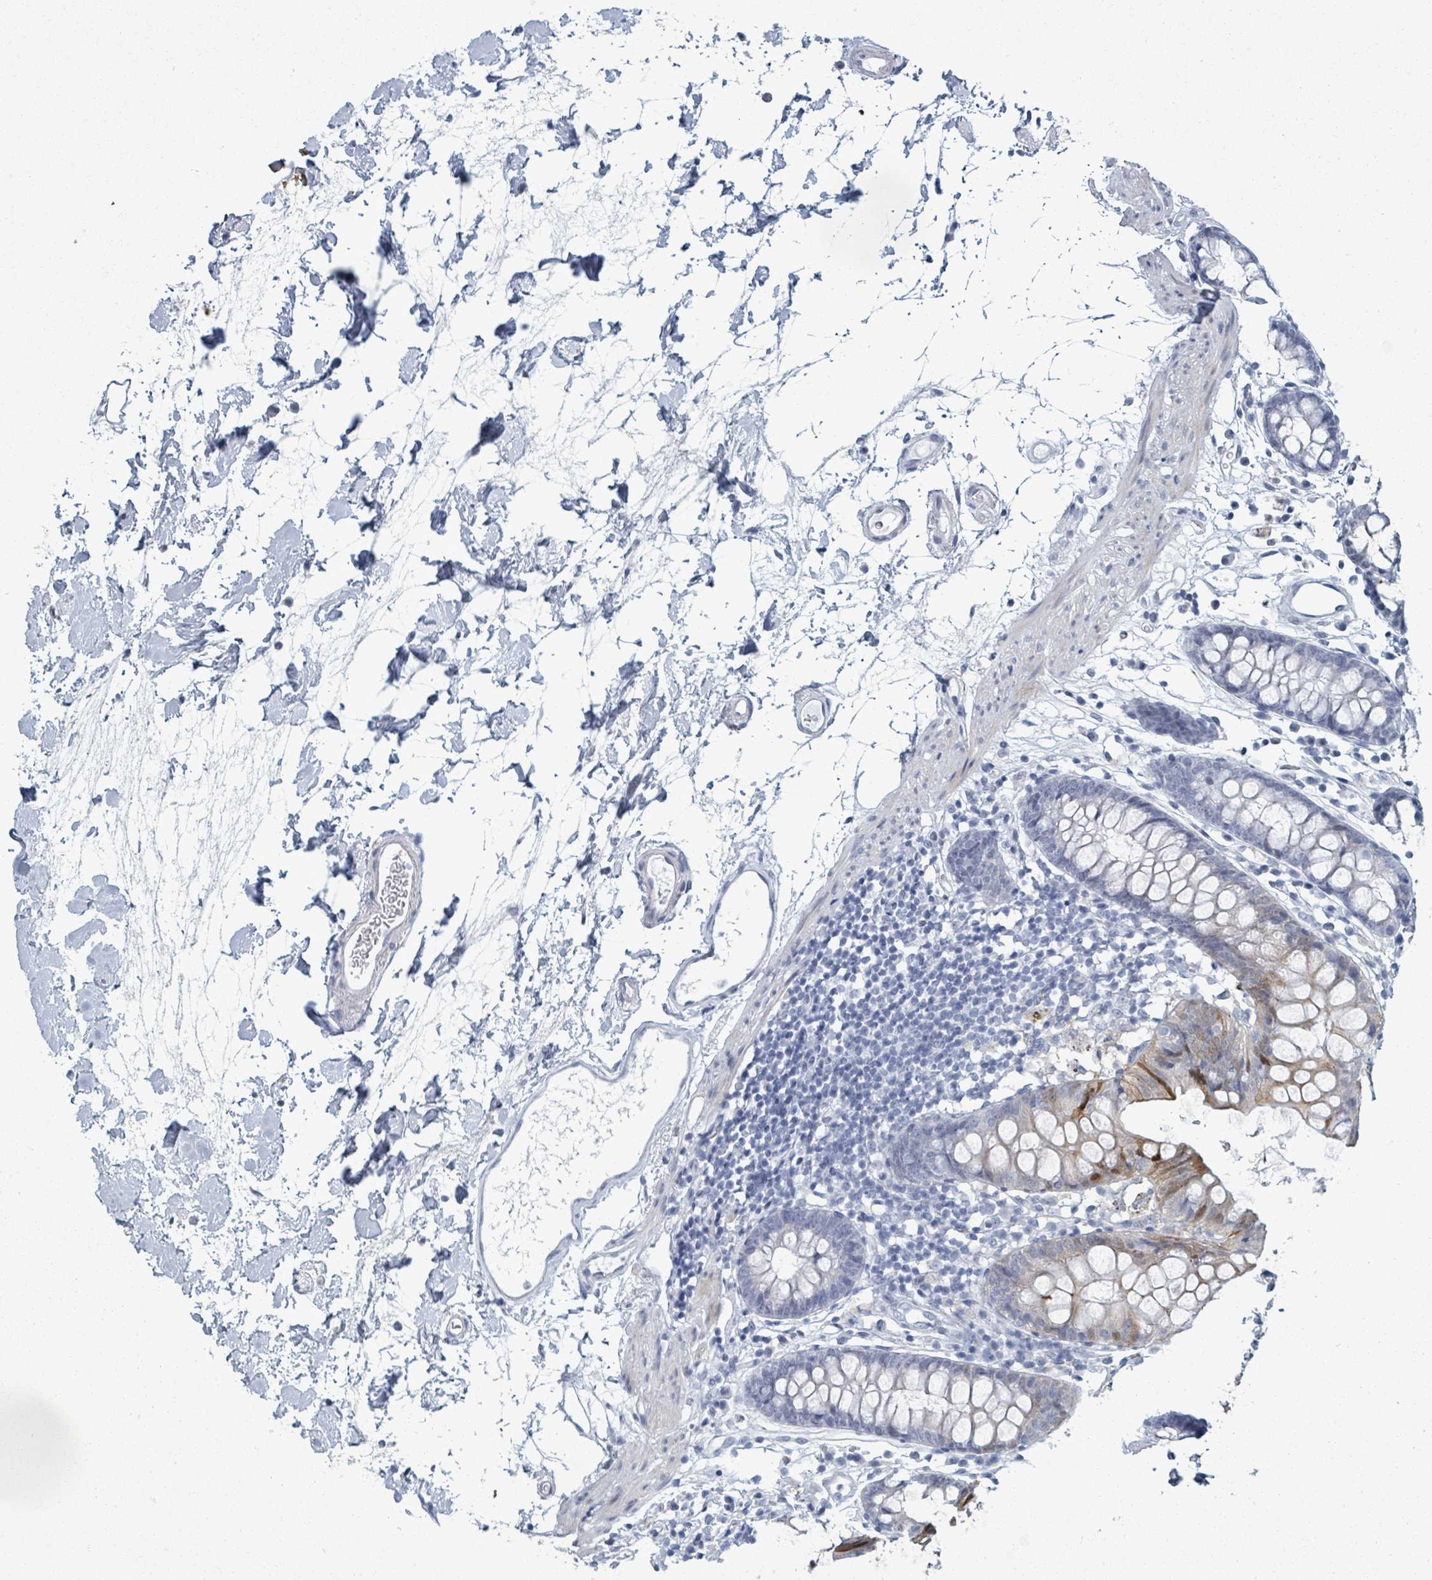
{"staining": {"intensity": "negative", "quantity": "none", "location": "none"}, "tissue": "colon", "cell_type": "Endothelial cells", "image_type": "normal", "snomed": [{"axis": "morphology", "description": "Normal tissue, NOS"}, {"axis": "topography", "description": "Colon"}], "caption": "Protein analysis of normal colon exhibits no significant staining in endothelial cells.", "gene": "ZNF771", "patient": {"sex": "female", "age": 84}}